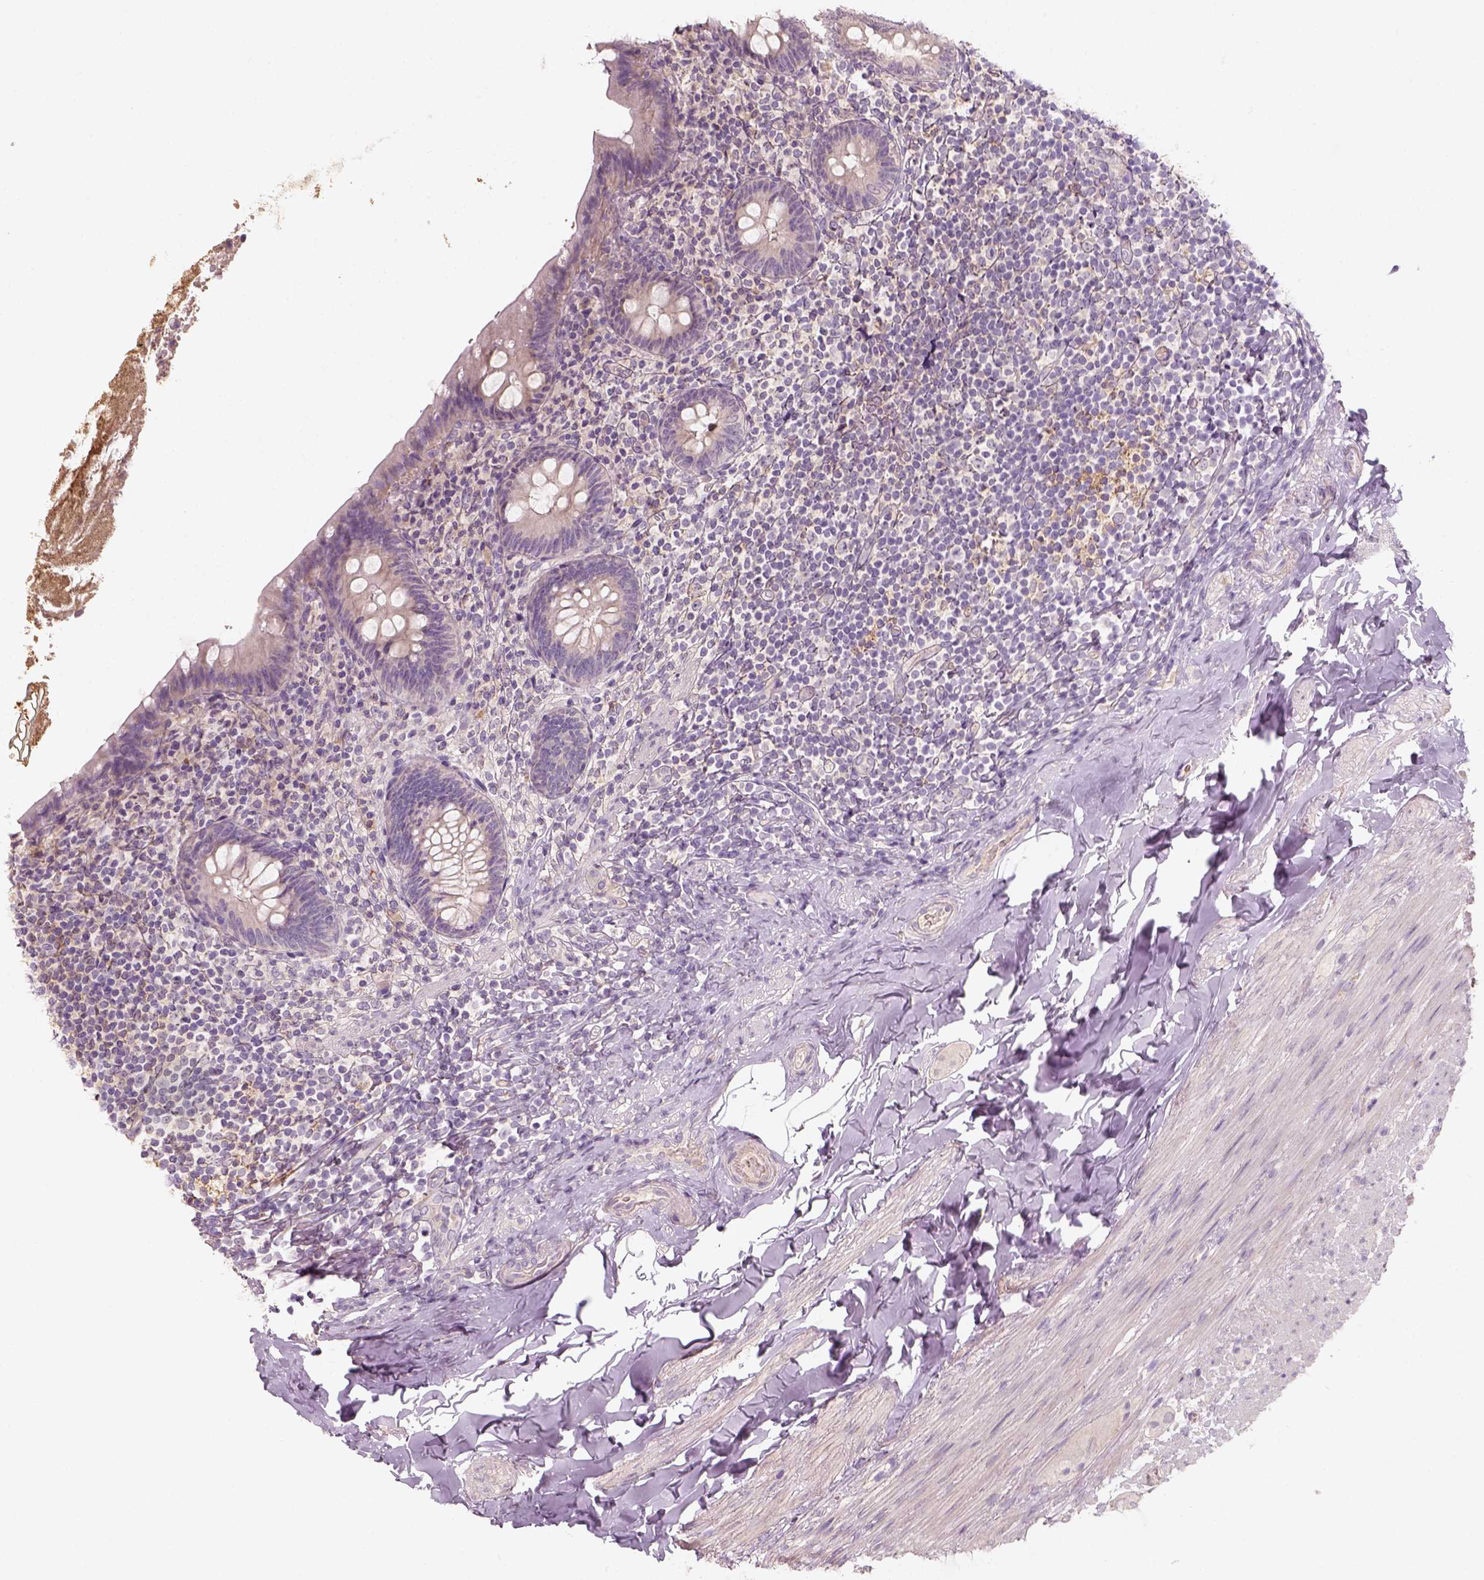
{"staining": {"intensity": "weak", "quantity": "<25%", "location": "cytoplasmic/membranous"}, "tissue": "appendix", "cell_type": "Glandular cells", "image_type": "normal", "snomed": [{"axis": "morphology", "description": "Normal tissue, NOS"}, {"axis": "topography", "description": "Appendix"}], "caption": "Appendix was stained to show a protein in brown. There is no significant staining in glandular cells. Brightfield microscopy of immunohistochemistry (IHC) stained with DAB (3,3'-diaminobenzidine) (brown) and hematoxylin (blue), captured at high magnification.", "gene": "AQP9", "patient": {"sex": "male", "age": 47}}